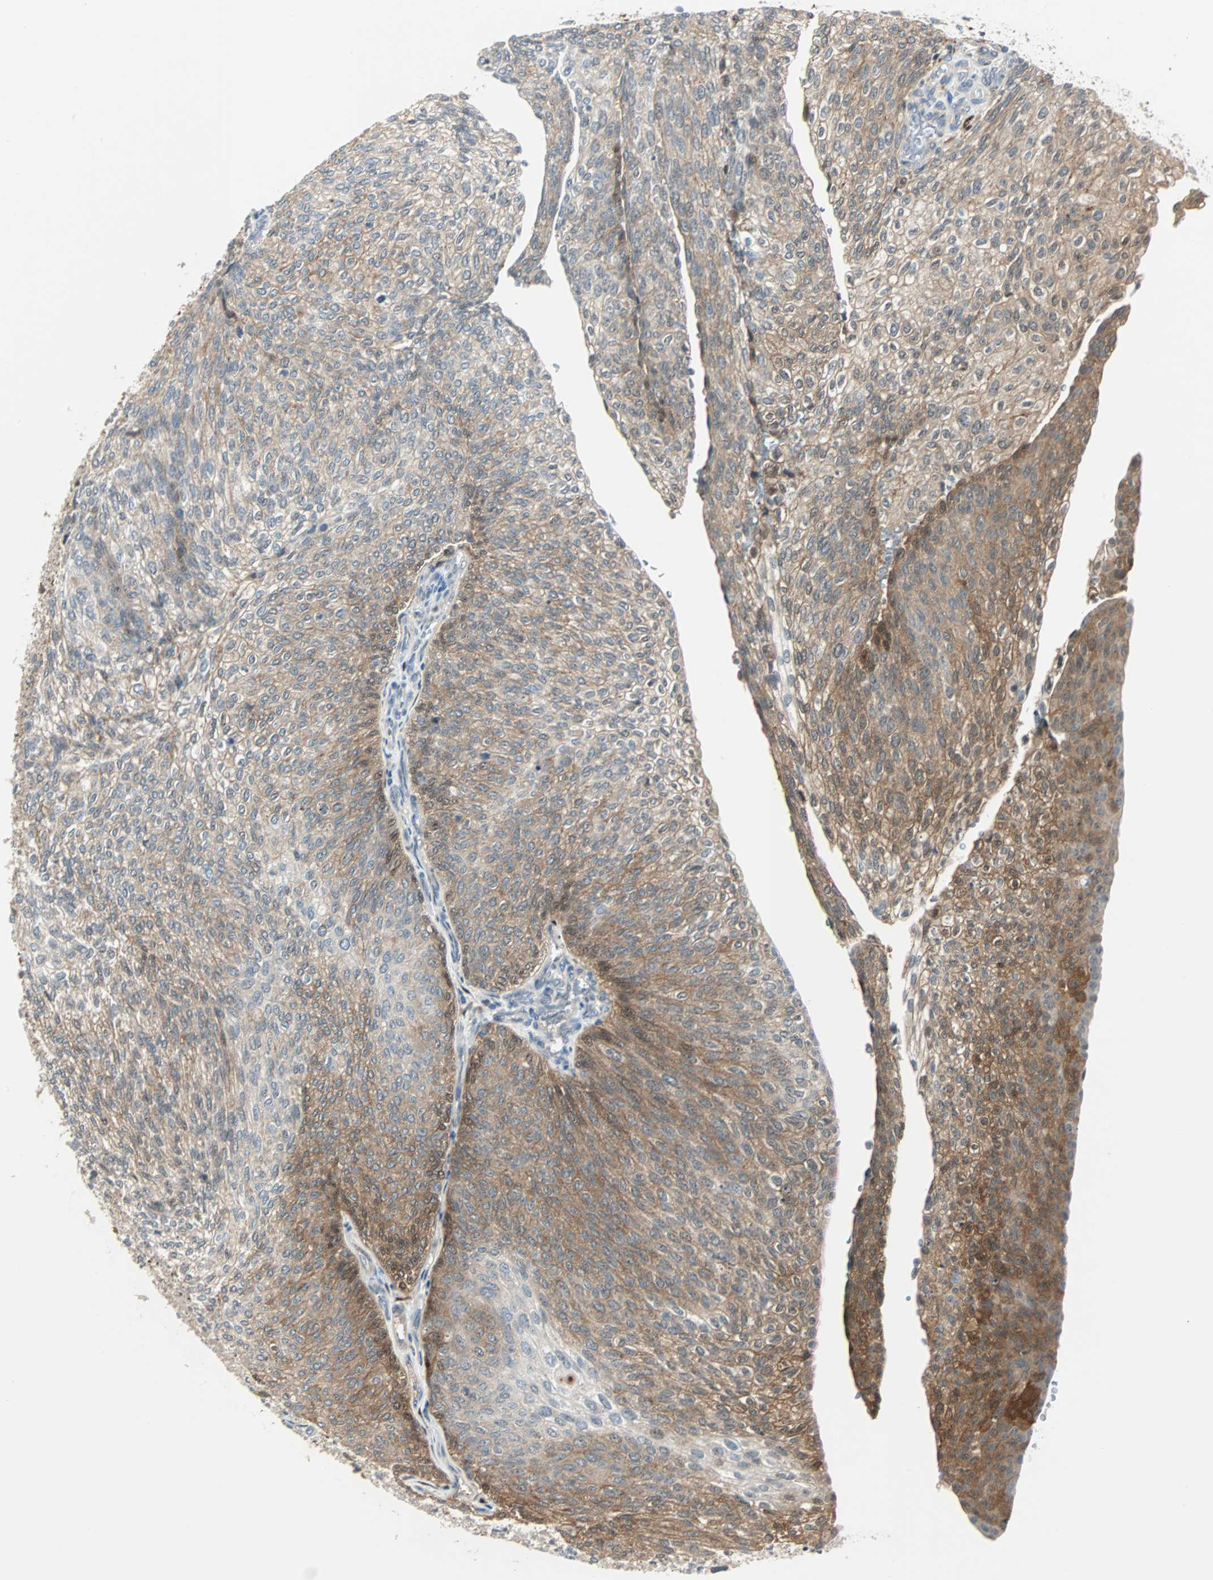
{"staining": {"intensity": "moderate", "quantity": "25%-75%", "location": "cytoplasmic/membranous"}, "tissue": "urothelial cancer", "cell_type": "Tumor cells", "image_type": "cancer", "snomed": [{"axis": "morphology", "description": "Urothelial carcinoma, Low grade"}, {"axis": "topography", "description": "Urinary bladder"}], "caption": "About 25%-75% of tumor cells in human urothelial cancer show moderate cytoplasmic/membranous protein staining as visualized by brown immunohistochemical staining.", "gene": "FHL2", "patient": {"sex": "female", "age": 79}}